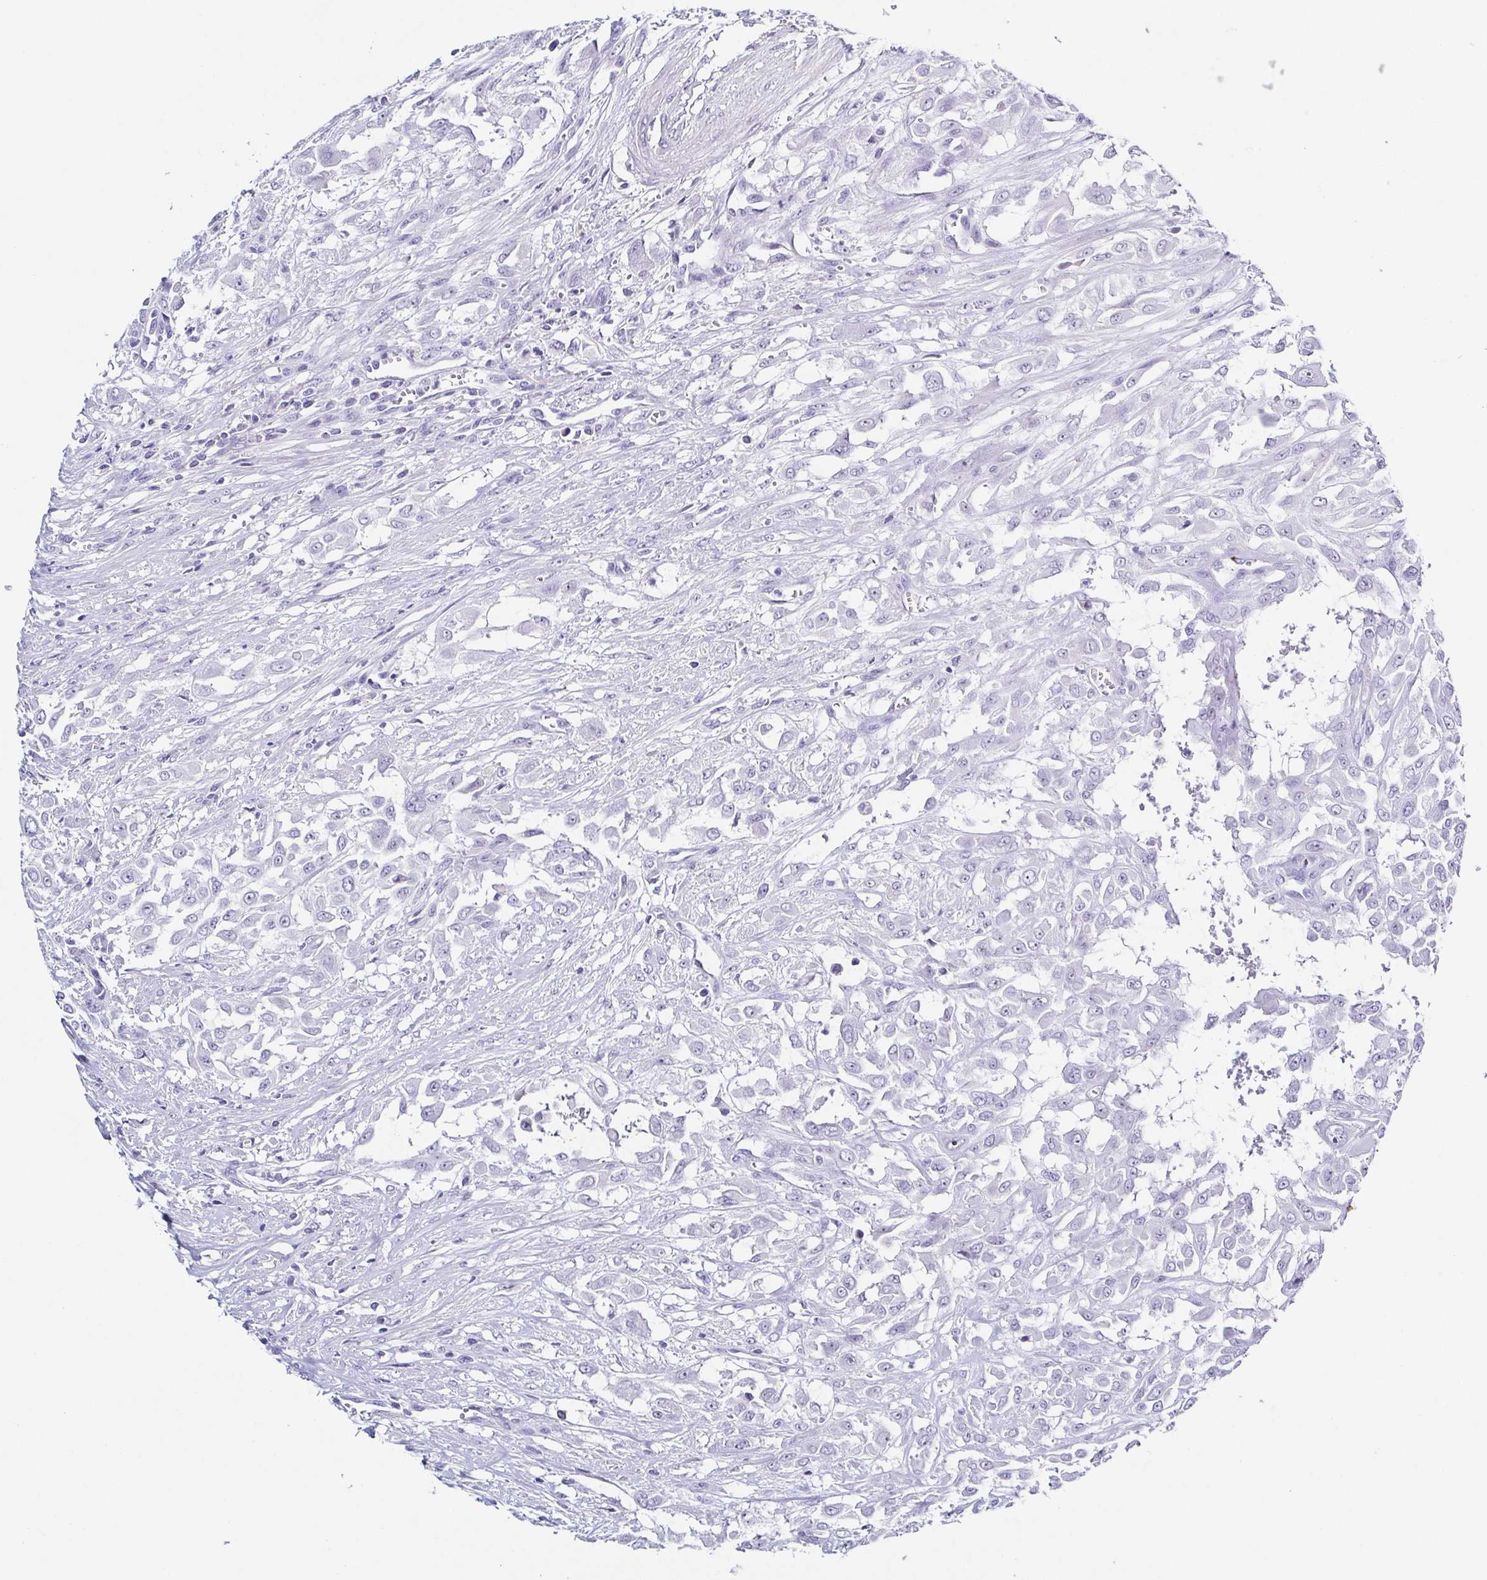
{"staining": {"intensity": "negative", "quantity": "none", "location": "none"}, "tissue": "urothelial cancer", "cell_type": "Tumor cells", "image_type": "cancer", "snomed": [{"axis": "morphology", "description": "Urothelial carcinoma, High grade"}, {"axis": "topography", "description": "Urinary bladder"}], "caption": "Immunohistochemistry photomicrograph of neoplastic tissue: urothelial carcinoma (high-grade) stained with DAB displays no significant protein positivity in tumor cells.", "gene": "TNNT2", "patient": {"sex": "male", "age": 57}}